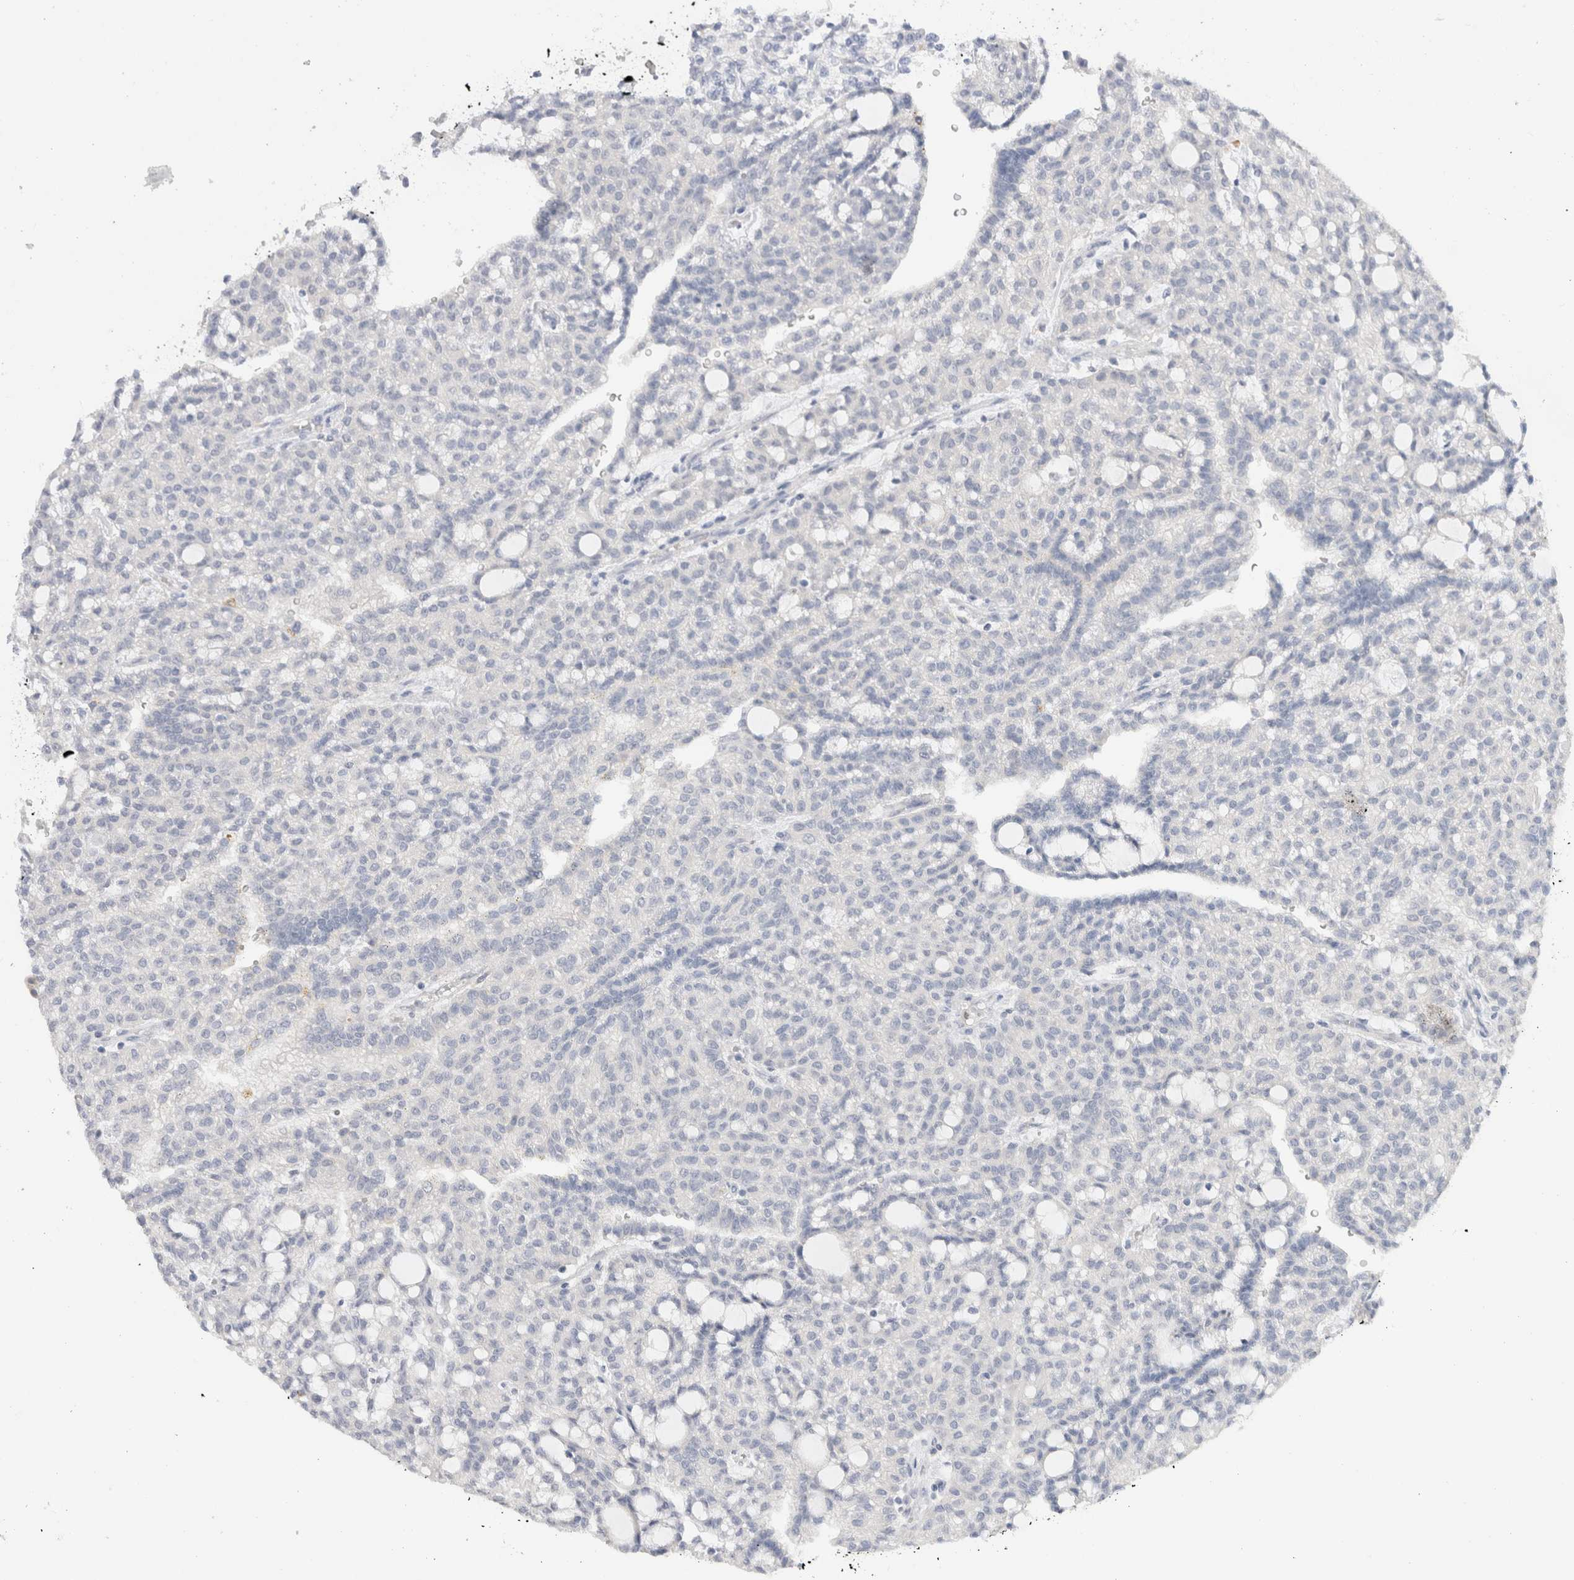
{"staining": {"intensity": "negative", "quantity": "none", "location": "none"}, "tissue": "renal cancer", "cell_type": "Tumor cells", "image_type": "cancer", "snomed": [{"axis": "morphology", "description": "Adenocarcinoma, NOS"}, {"axis": "topography", "description": "Kidney"}], "caption": "Tumor cells show no significant staining in renal adenocarcinoma.", "gene": "ADAM30", "patient": {"sex": "male", "age": 63}}